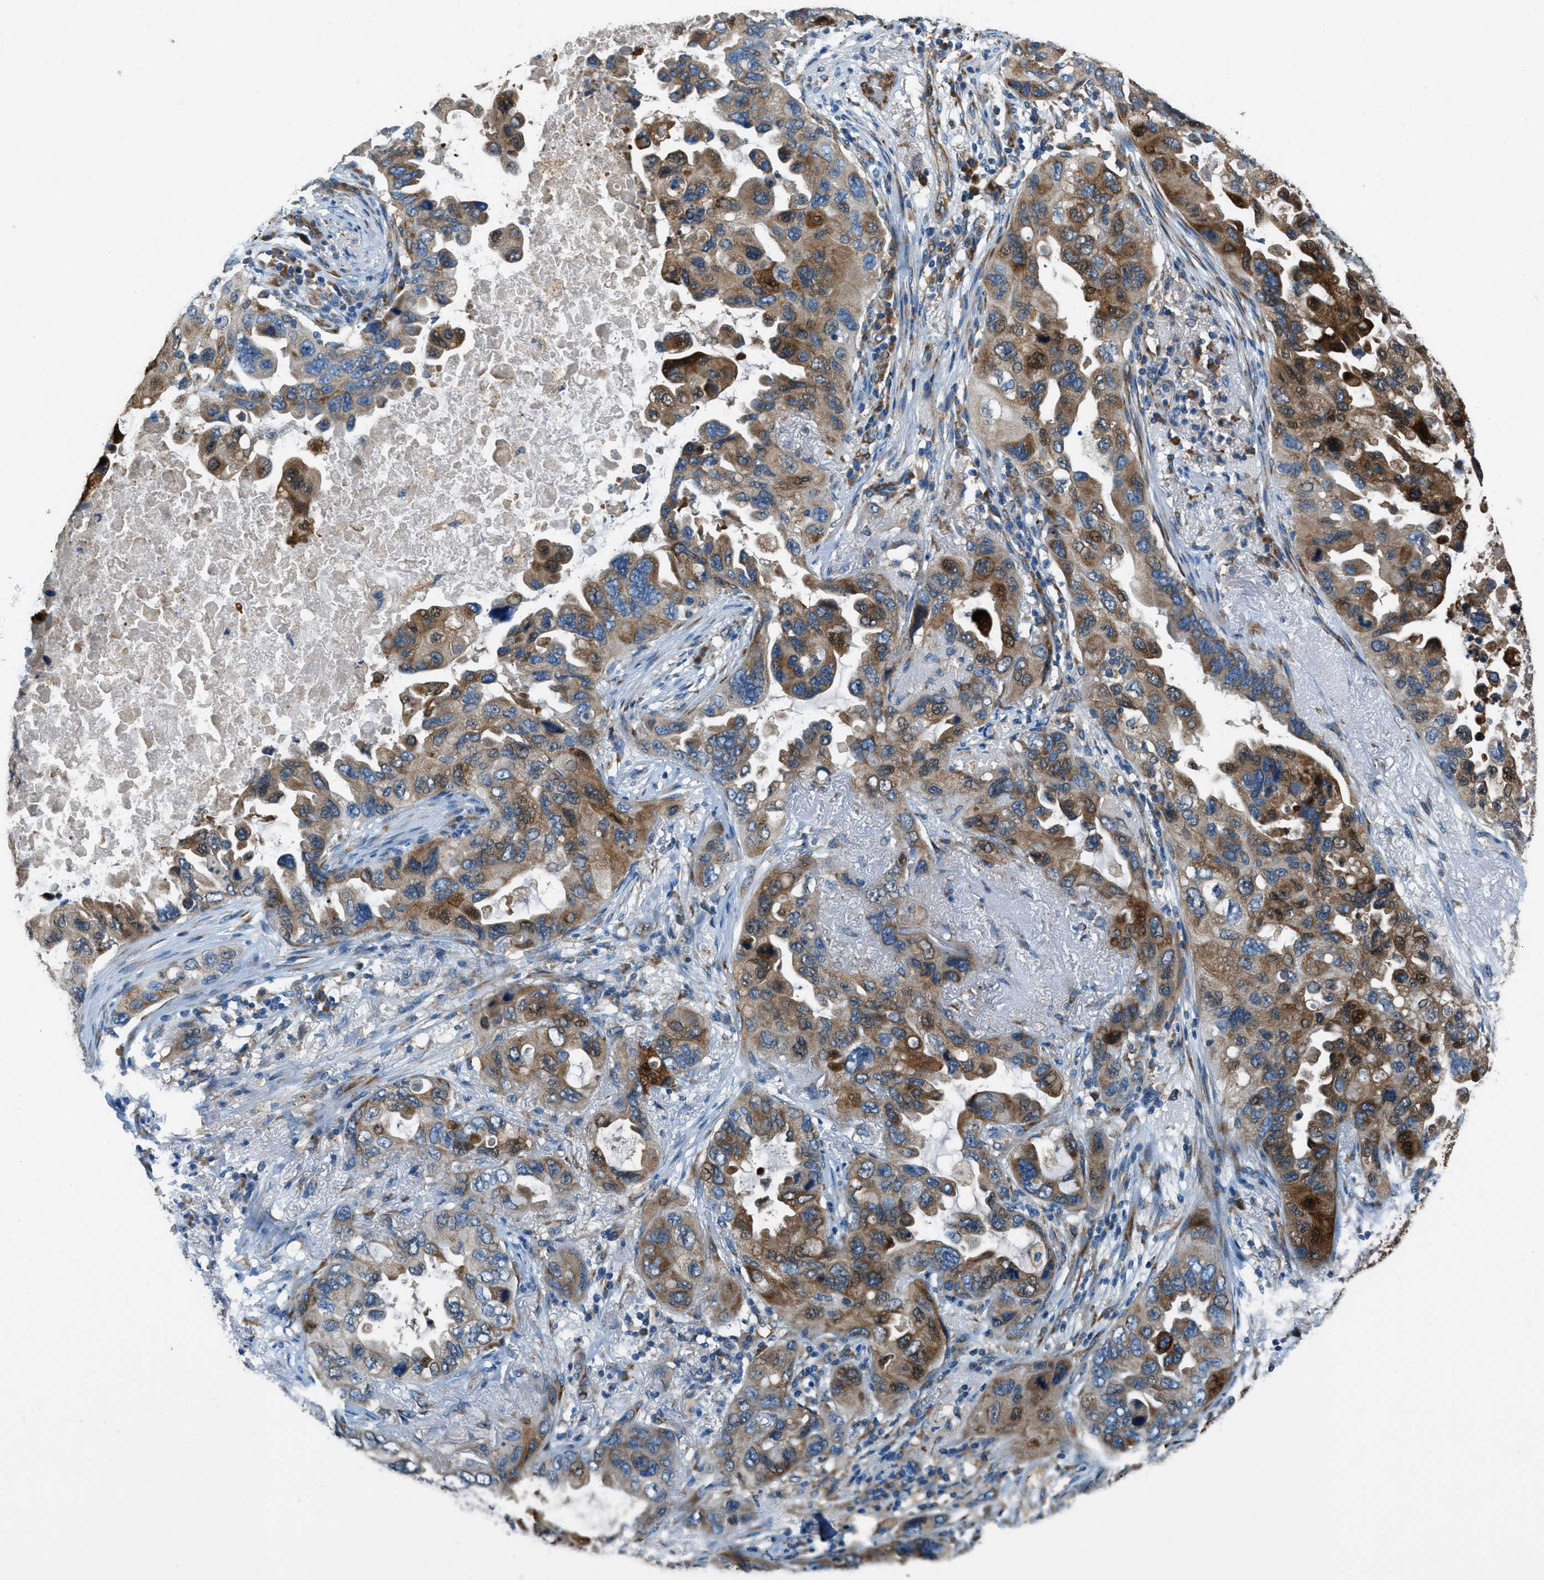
{"staining": {"intensity": "moderate", "quantity": ">75%", "location": "cytoplasmic/membranous,nuclear"}, "tissue": "lung cancer", "cell_type": "Tumor cells", "image_type": "cancer", "snomed": [{"axis": "morphology", "description": "Squamous cell carcinoma, NOS"}, {"axis": "topography", "description": "Lung"}], "caption": "Squamous cell carcinoma (lung) stained with DAB immunohistochemistry reveals medium levels of moderate cytoplasmic/membranous and nuclear positivity in approximately >75% of tumor cells.", "gene": "GIMAP8", "patient": {"sex": "female", "age": 73}}